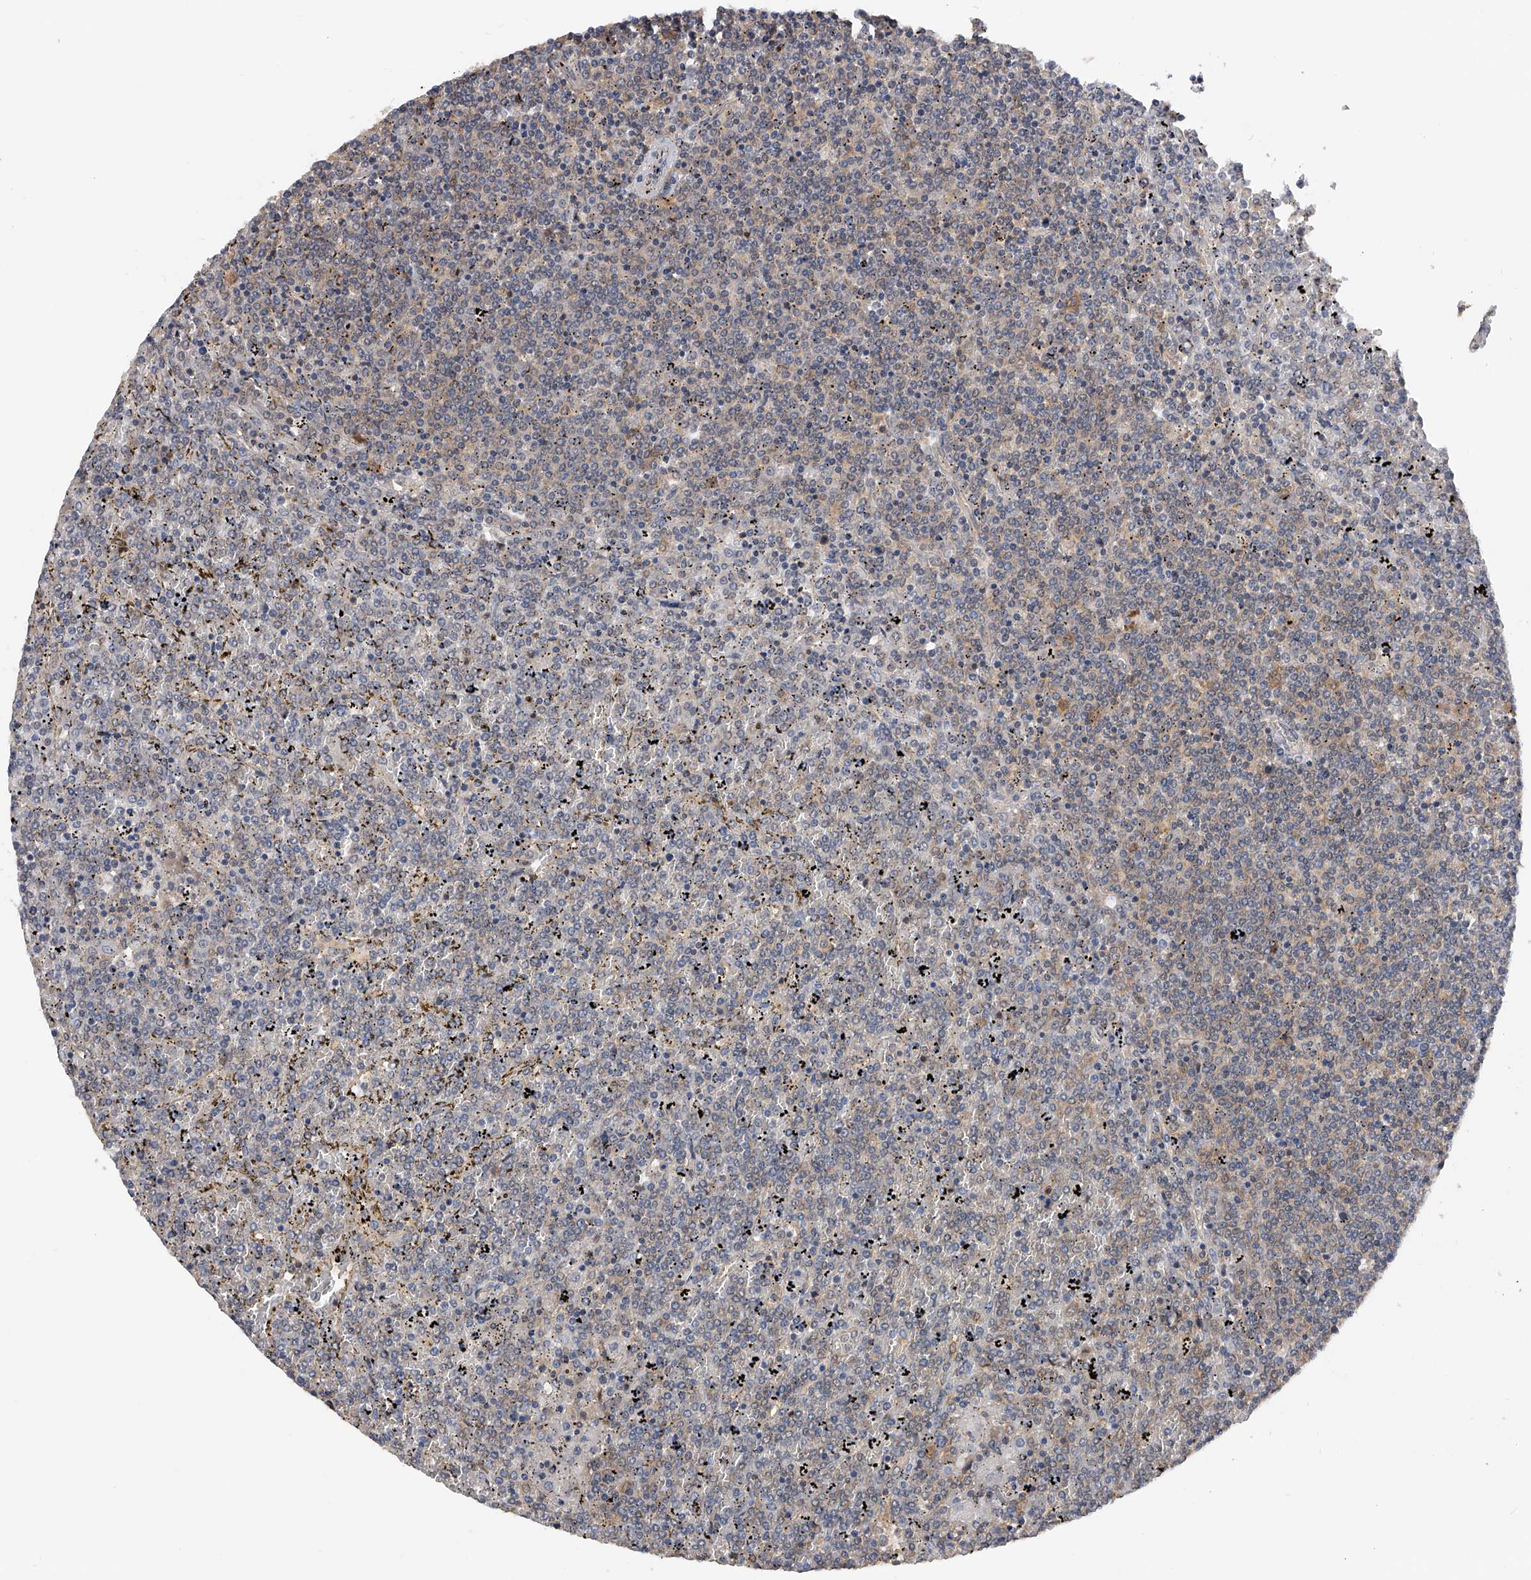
{"staining": {"intensity": "negative", "quantity": "none", "location": "none"}, "tissue": "lymphoma", "cell_type": "Tumor cells", "image_type": "cancer", "snomed": [{"axis": "morphology", "description": "Malignant lymphoma, non-Hodgkin's type, Low grade"}, {"axis": "topography", "description": "Spleen"}], "caption": "Immunohistochemistry of lymphoma exhibits no expression in tumor cells.", "gene": "CFAP298", "patient": {"sex": "female", "age": 19}}